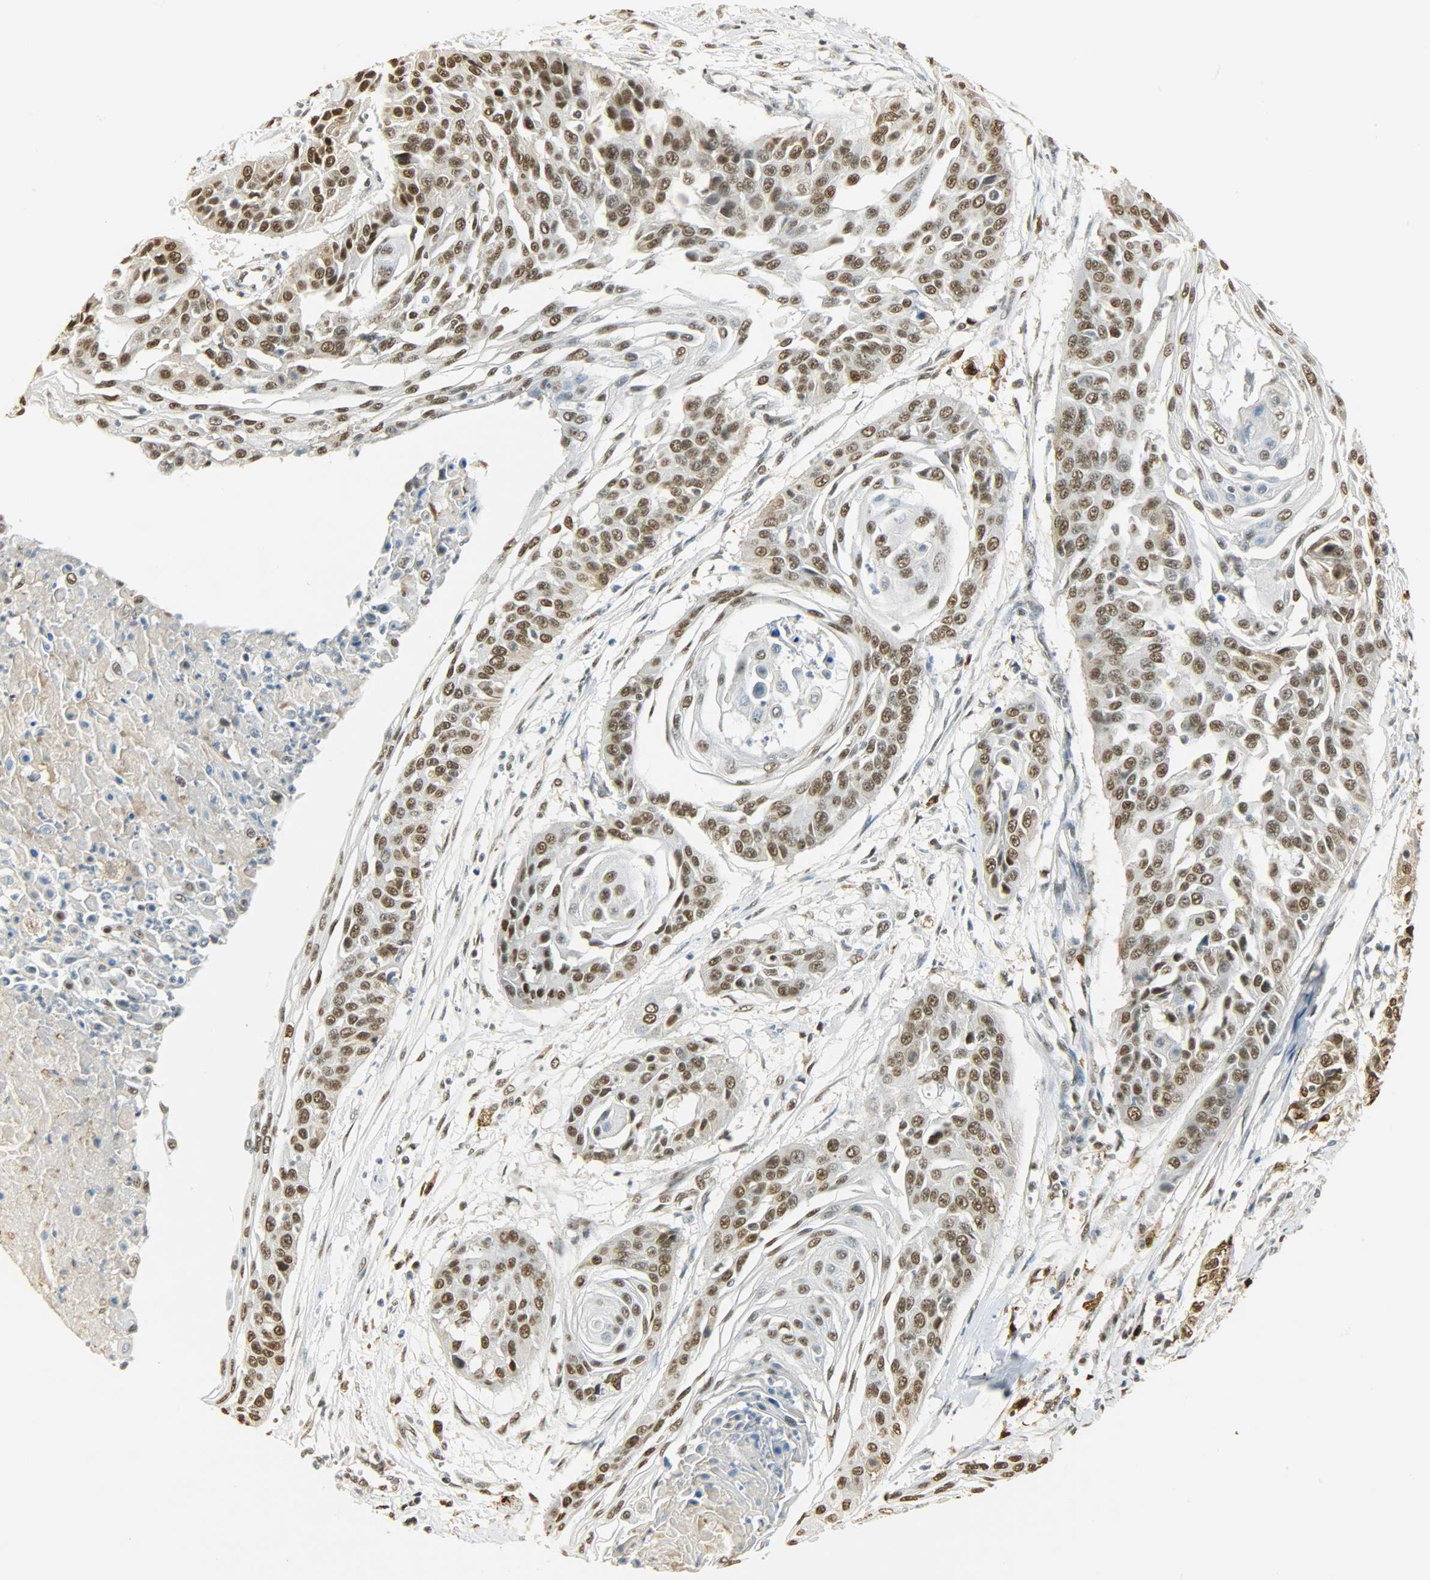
{"staining": {"intensity": "strong", "quantity": ">75%", "location": "nuclear"}, "tissue": "cervical cancer", "cell_type": "Tumor cells", "image_type": "cancer", "snomed": [{"axis": "morphology", "description": "Squamous cell carcinoma, NOS"}, {"axis": "topography", "description": "Cervix"}], "caption": "Immunohistochemistry (DAB) staining of human squamous cell carcinoma (cervical) shows strong nuclear protein staining in approximately >75% of tumor cells.", "gene": "NGFR", "patient": {"sex": "female", "age": 64}}